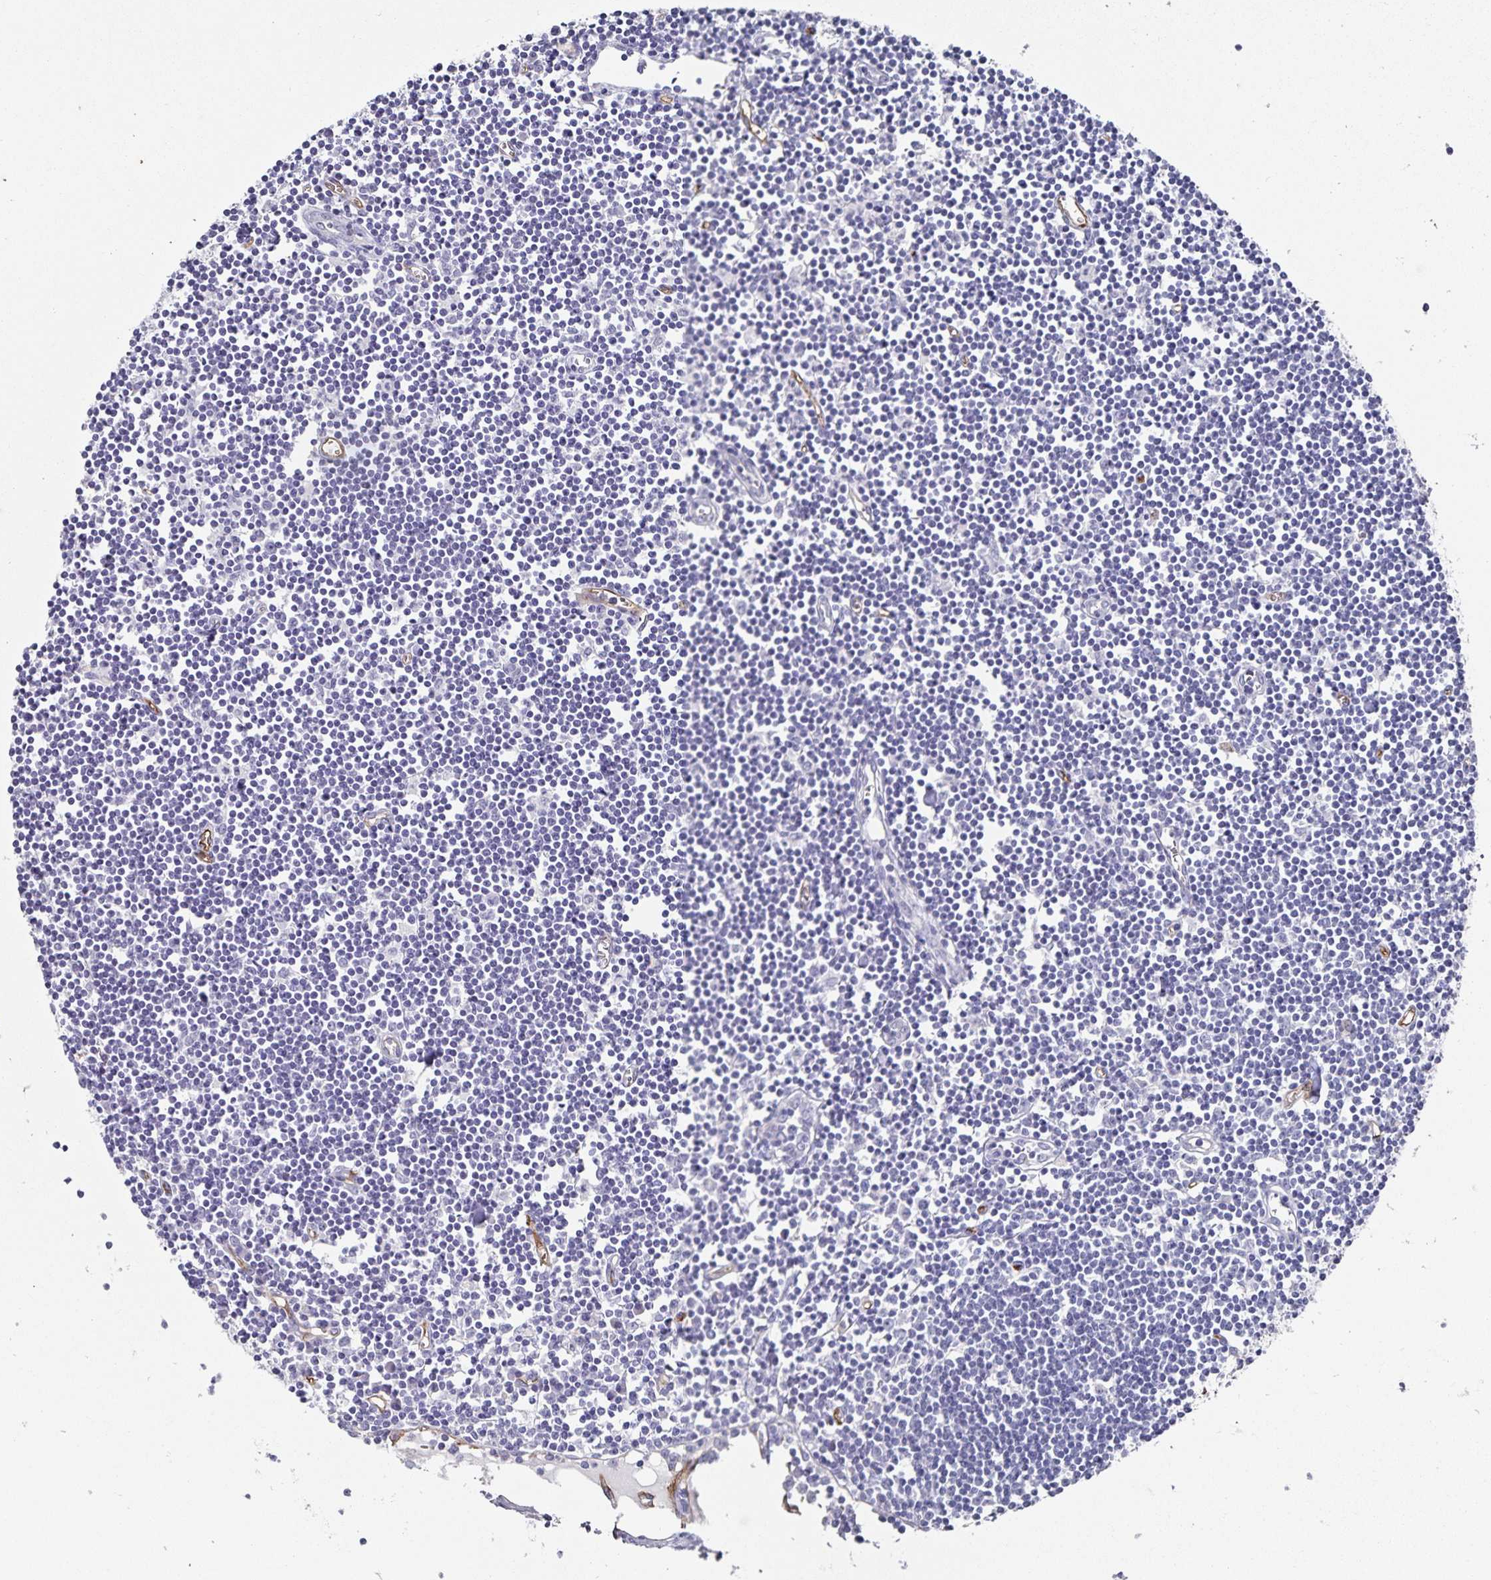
{"staining": {"intensity": "negative", "quantity": "none", "location": "none"}, "tissue": "lymph node", "cell_type": "Germinal center cells", "image_type": "normal", "snomed": [{"axis": "morphology", "description": "Normal tissue, NOS"}, {"axis": "topography", "description": "Lymph node"}], "caption": "This is an immunohistochemistry photomicrograph of benign human lymph node. There is no positivity in germinal center cells.", "gene": "PODXL", "patient": {"sex": "female", "age": 65}}